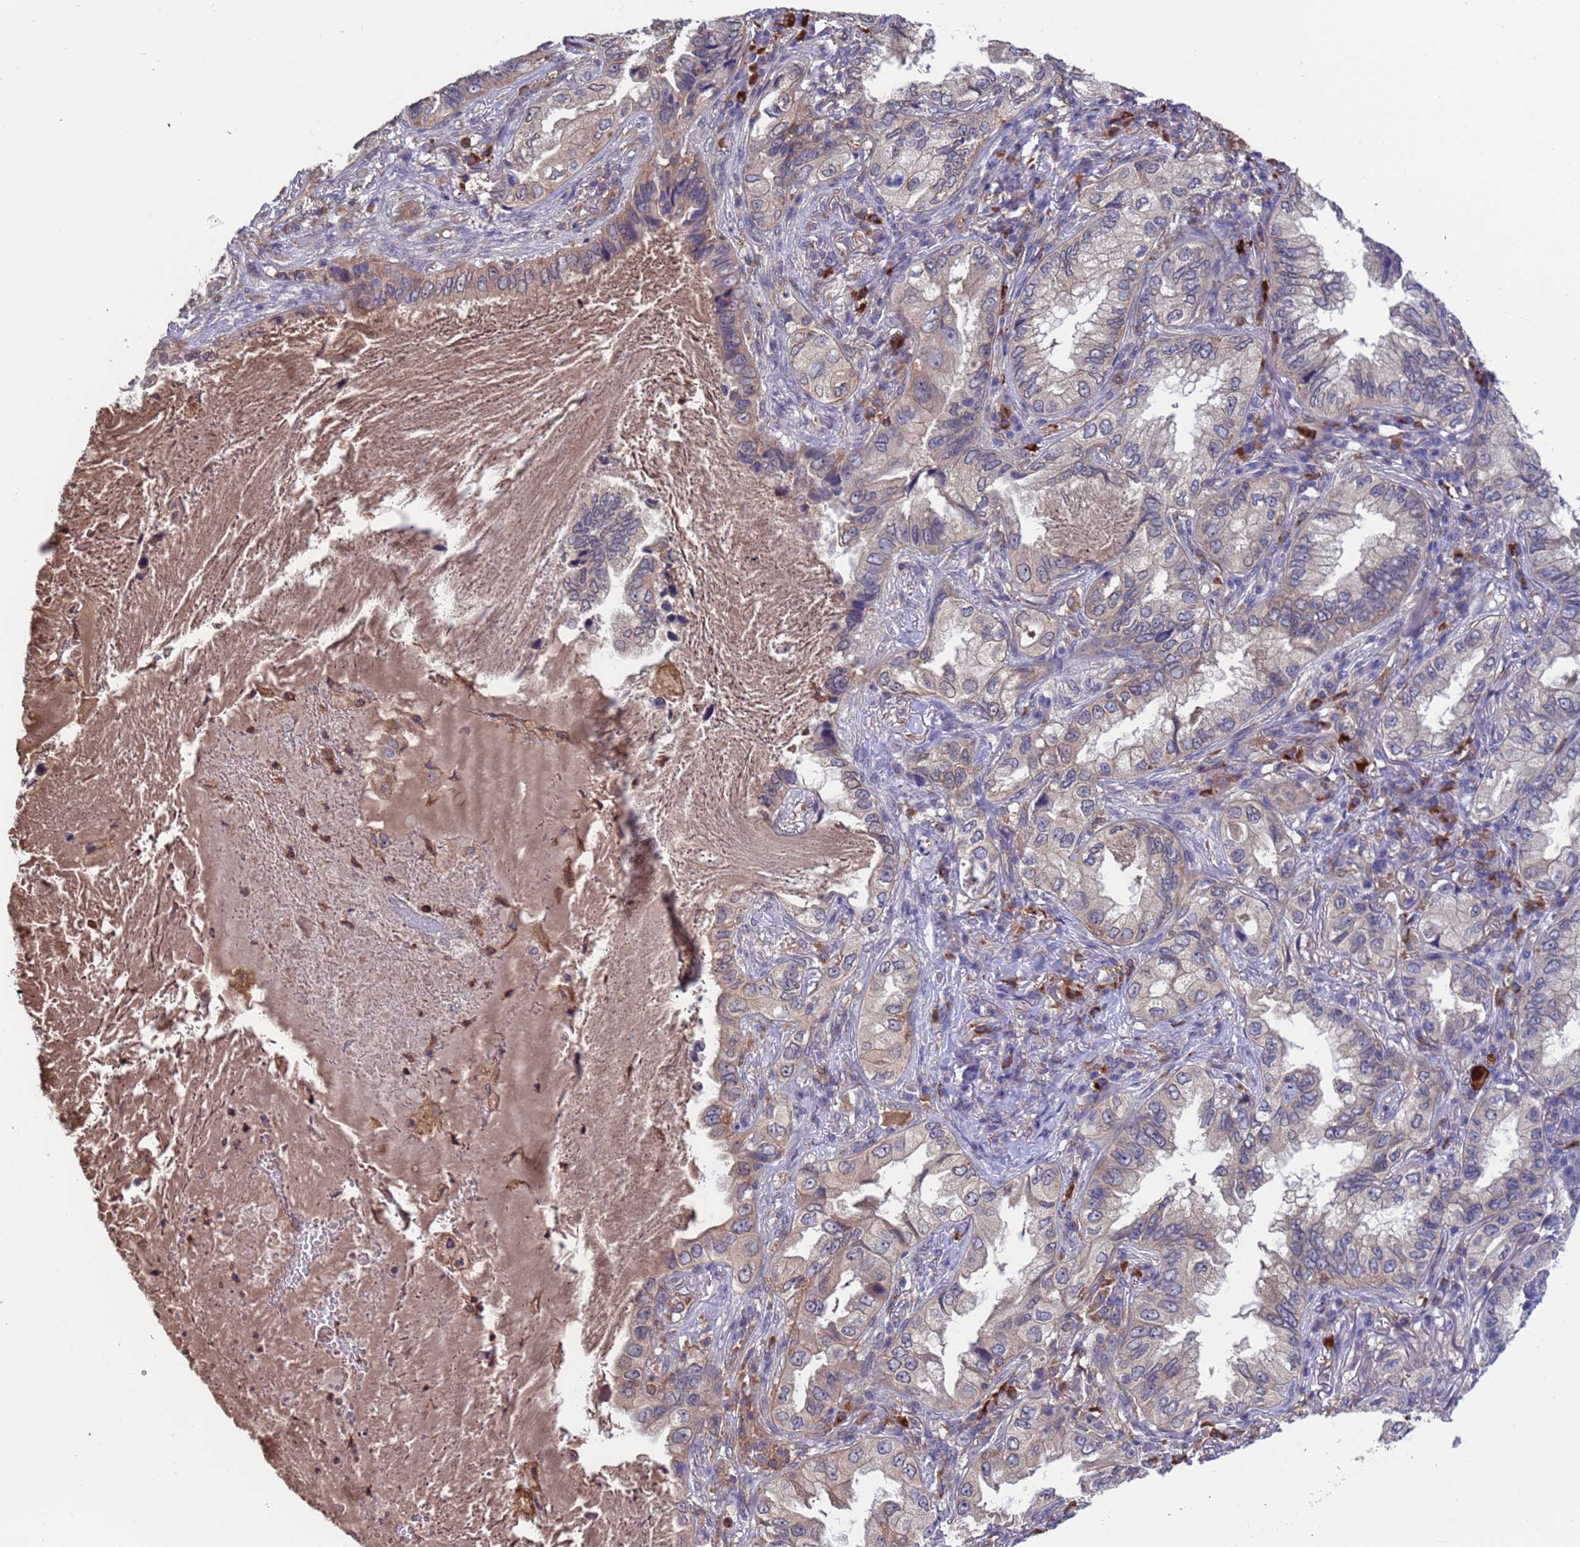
{"staining": {"intensity": "negative", "quantity": "none", "location": "none"}, "tissue": "lung cancer", "cell_type": "Tumor cells", "image_type": "cancer", "snomed": [{"axis": "morphology", "description": "Adenocarcinoma, NOS"}, {"axis": "topography", "description": "Lung"}], "caption": "Immunohistochemical staining of human adenocarcinoma (lung) displays no significant expression in tumor cells.", "gene": "AMPD3", "patient": {"sex": "female", "age": 69}}